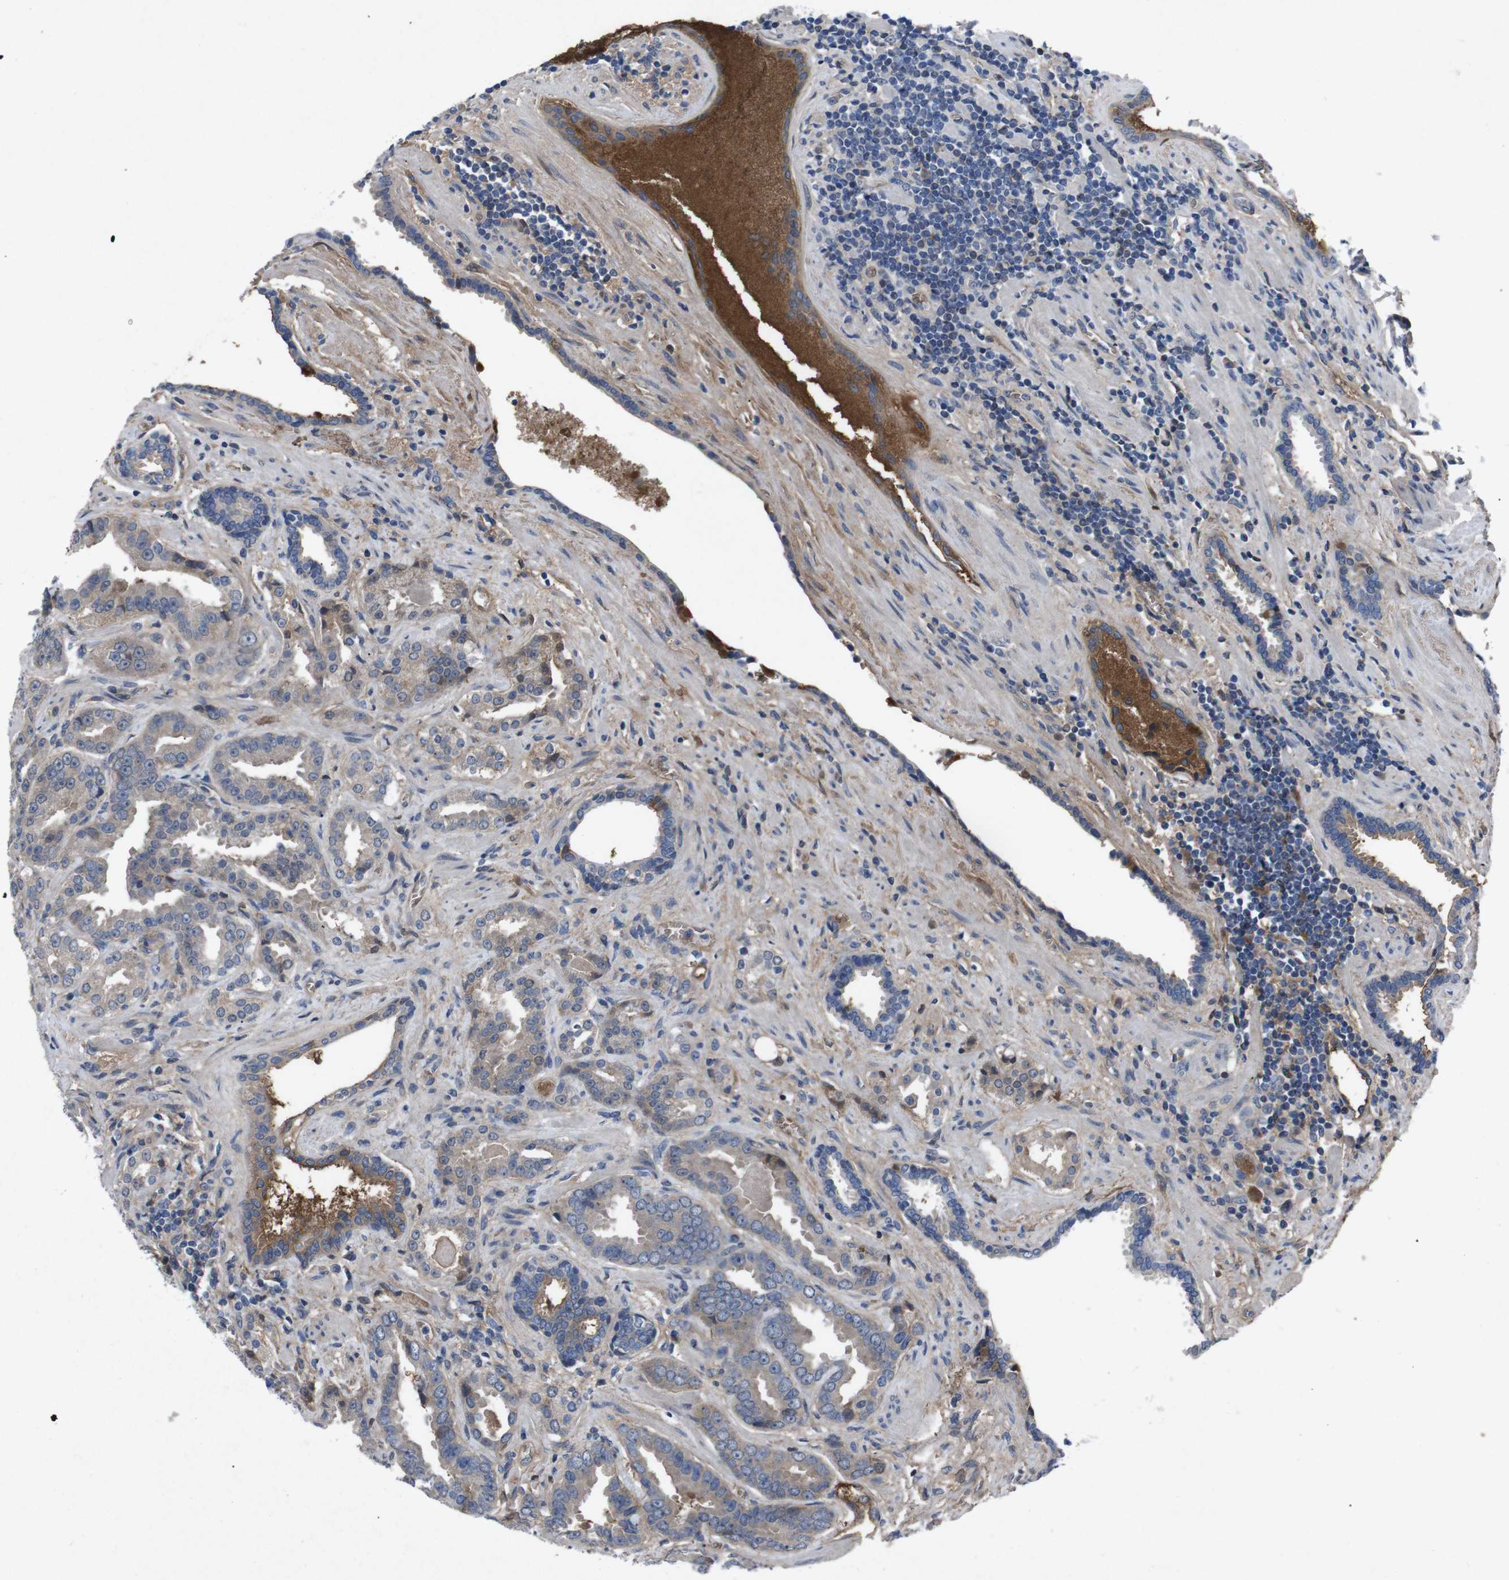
{"staining": {"intensity": "weak", "quantity": ">75%", "location": "cytoplasmic/membranous"}, "tissue": "prostate cancer", "cell_type": "Tumor cells", "image_type": "cancer", "snomed": [{"axis": "morphology", "description": "Adenocarcinoma, Low grade"}, {"axis": "topography", "description": "Prostate"}], "caption": "Prostate cancer tissue shows weak cytoplasmic/membranous expression in approximately >75% of tumor cells", "gene": "SPTB", "patient": {"sex": "male", "age": 60}}